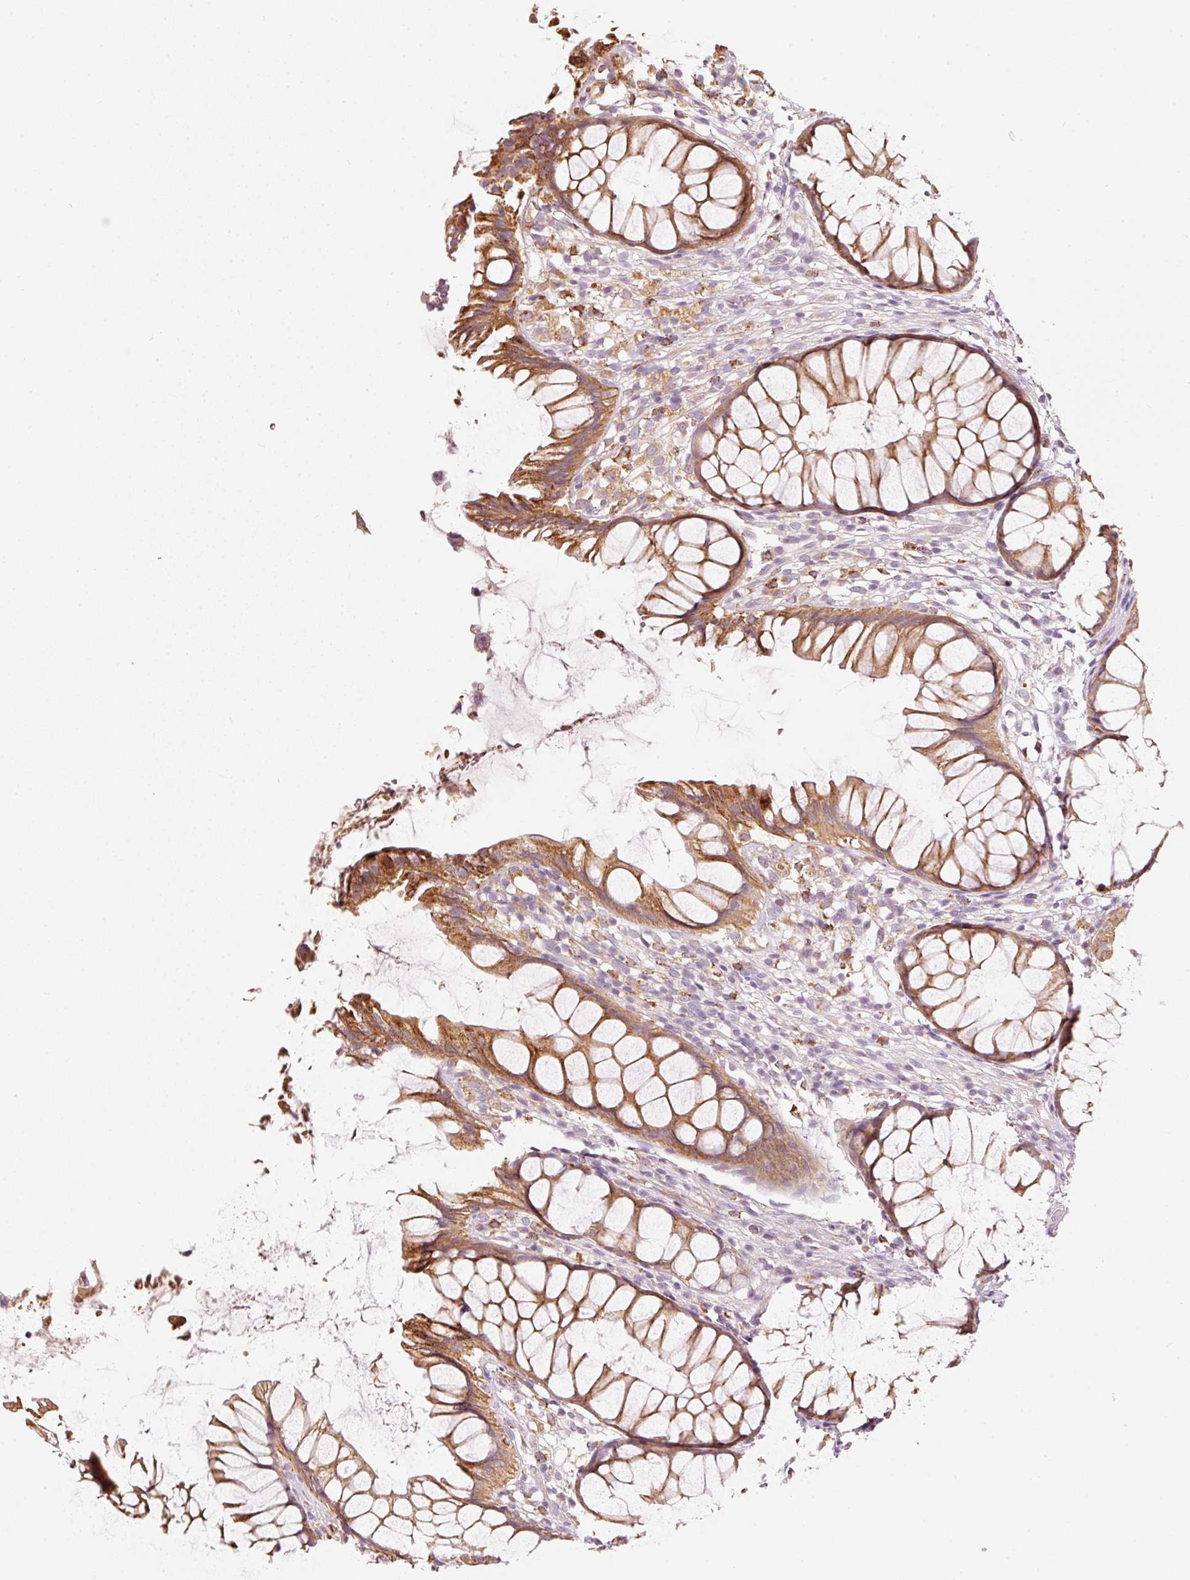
{"staining": {"intensity": "moderate", "quantity": ">75%", "location": "cytoplasmic/membranous"}, "tissue": "rectum", "cell_type": "Glandular cells", "image_type": "normal", "snomed": [{"axis": "morphology", "description": "Normal tissue, NOS"}, {"axis": "topography", "description": "Smooth muscle"}, {"axis": "topography", "description": "Rectum"}], "caption": "Rectum stained with IHC exhibits moderate cytoplasmic/membranous expression in about >75% of glandular cells. (DAB = brown stain, brightfield microscopy at high magnification).", "gene": "KLHL21", "patient": {"sex": "male", "age": 53}}